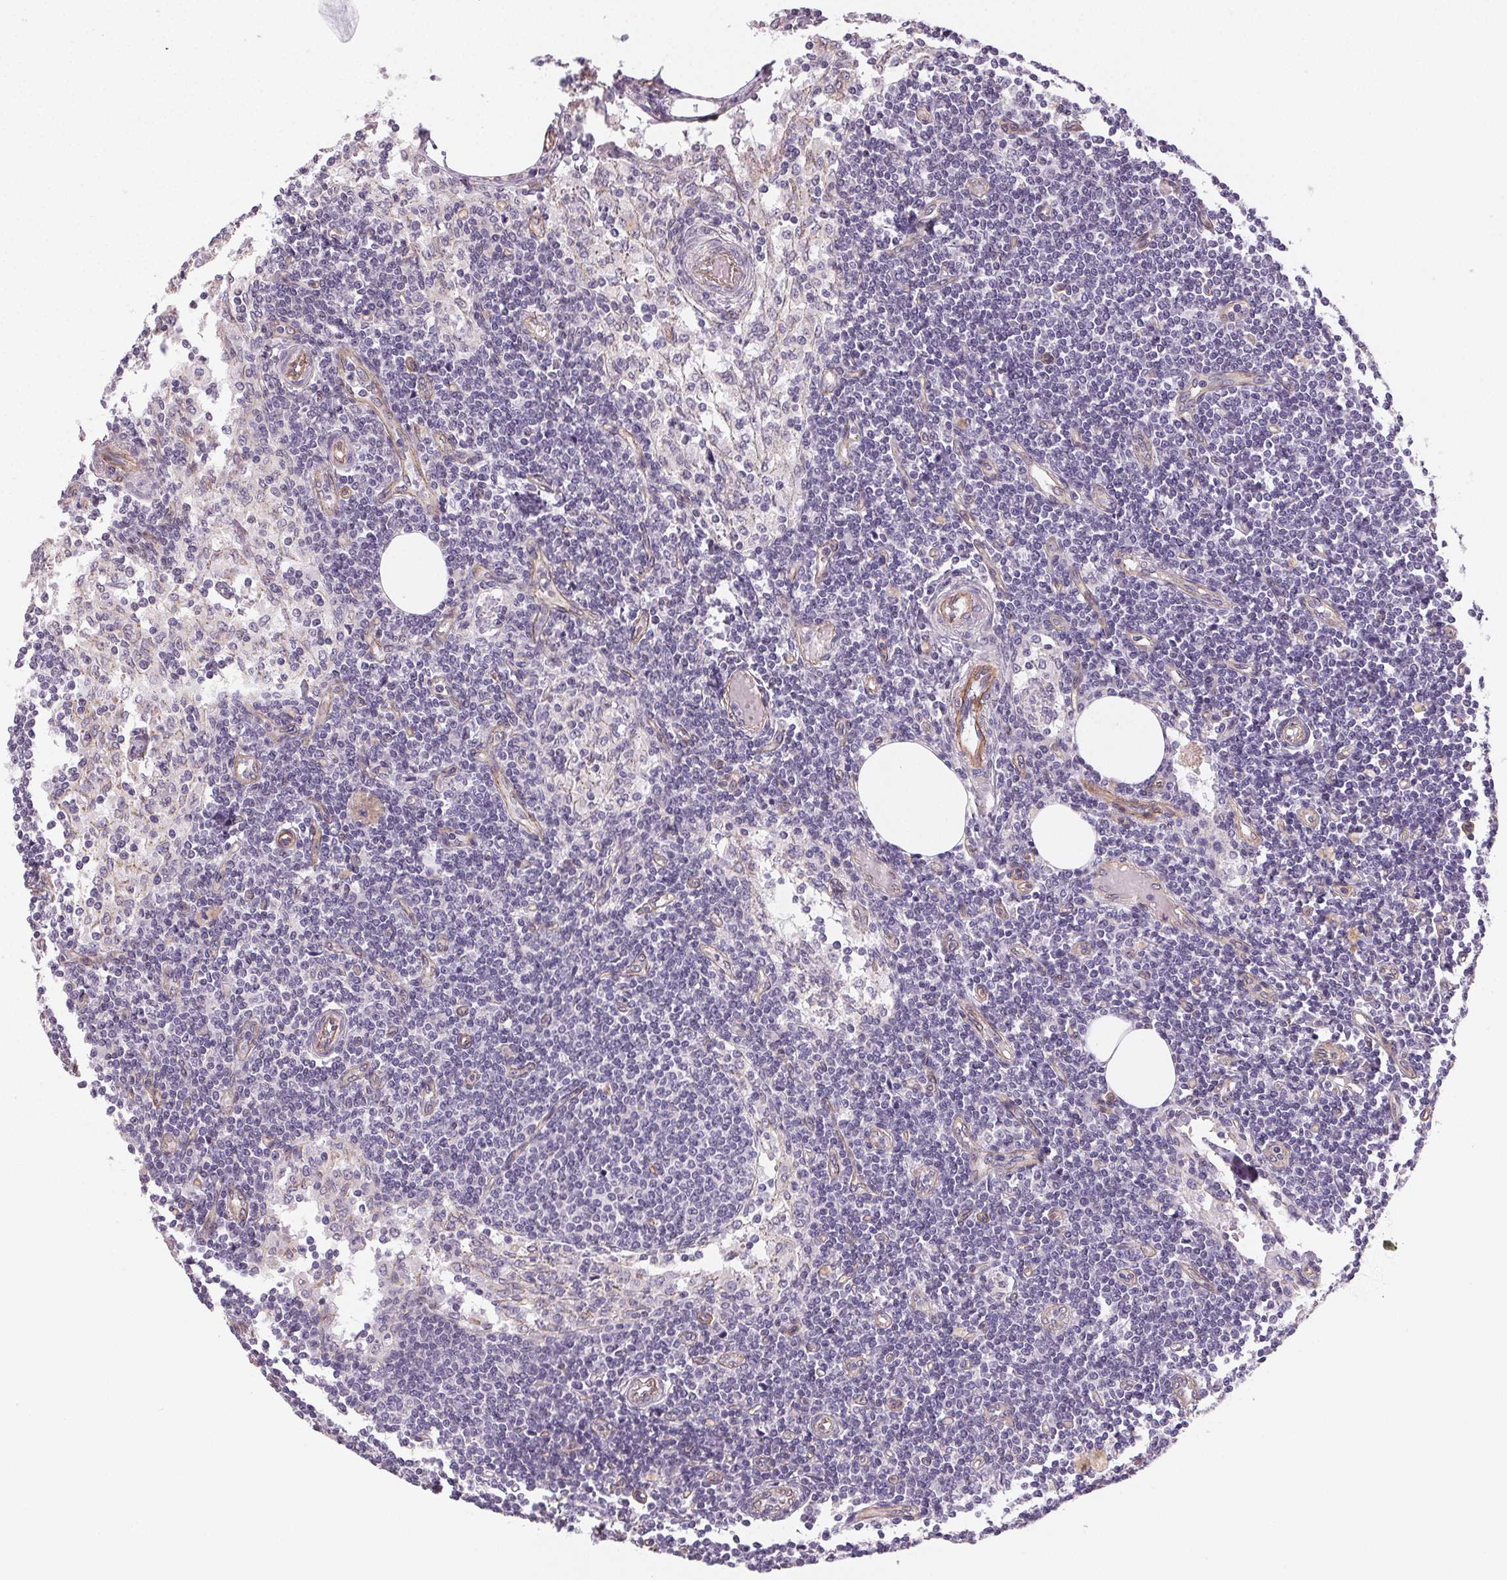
{"staining": {"intensity": "negative", "quantity": "none", "location": "none"}, "tissue": "lymph node", "cell_type": "Germinal center cells", "image_type": "normal", "snomed": [{"axis": "morphology", "description": "Normal tissue, NOS"}, {"axis": "topography", "description": "Lymph node"}], "caption": "Immunohistochemical staining of benign human lymph node exhibits no significant expression in germinal center cells.", "gene": "PLA2G4F", "patient": {"sex": "female", "age": 69}}